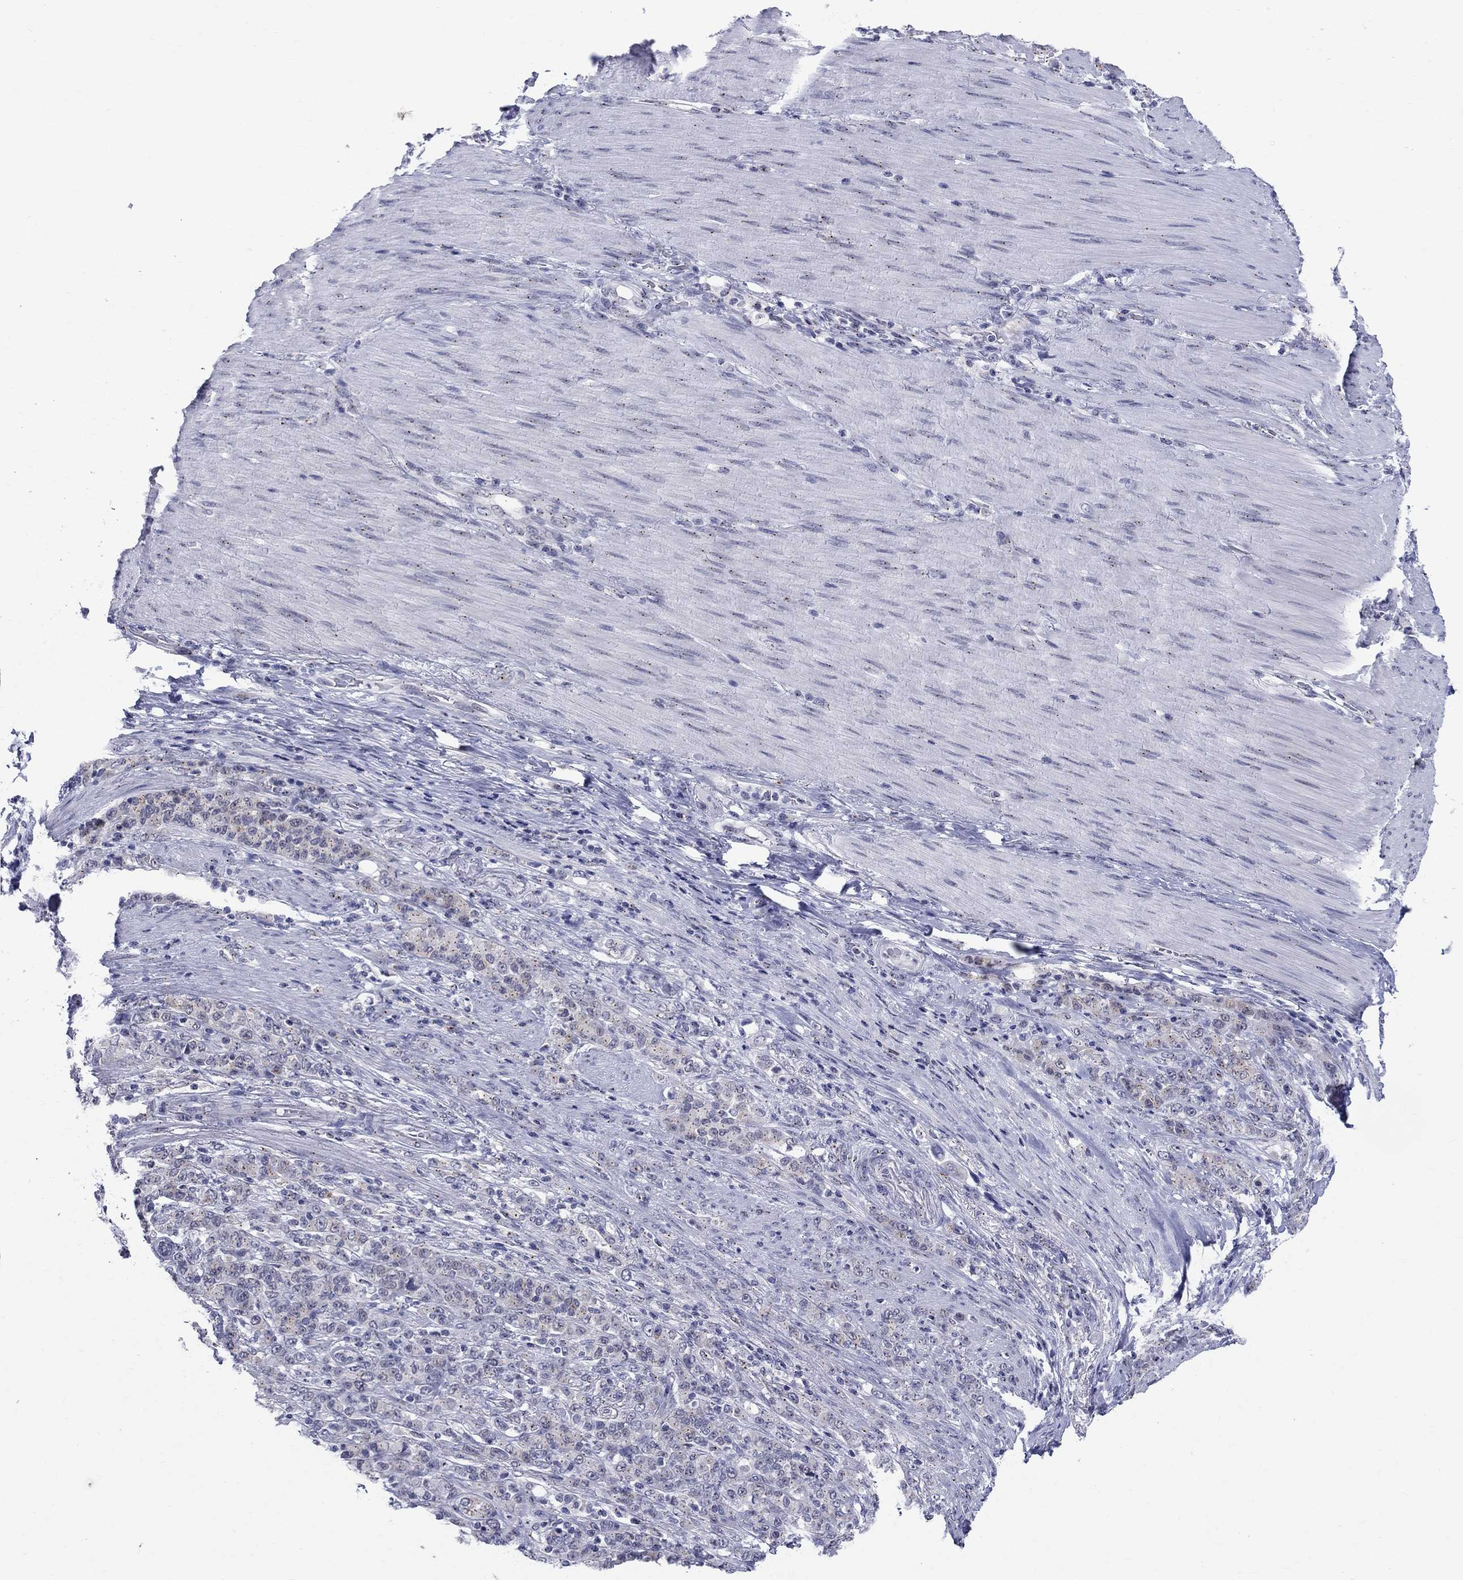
{"staining": {"intensity": "negative", "quantity": "none", "location": "none"}, "tissue": "stomach cancer", "cell_type": "Tumor cells", "image_type": "cancer", "snomed": [{"axis": "morphology", "description": "Normal tissue, NOS"}, {"axis": "morphology", "description": "Adenocarcinoma, NOS"}, {"axis": "topography", "description": "Stomach"}], "caption": "Tumor cells are negative for protein expression in human stomach adenocarcinoma.", "gene": "CEP43", "patient": {"sex": "female", "age": 79}}